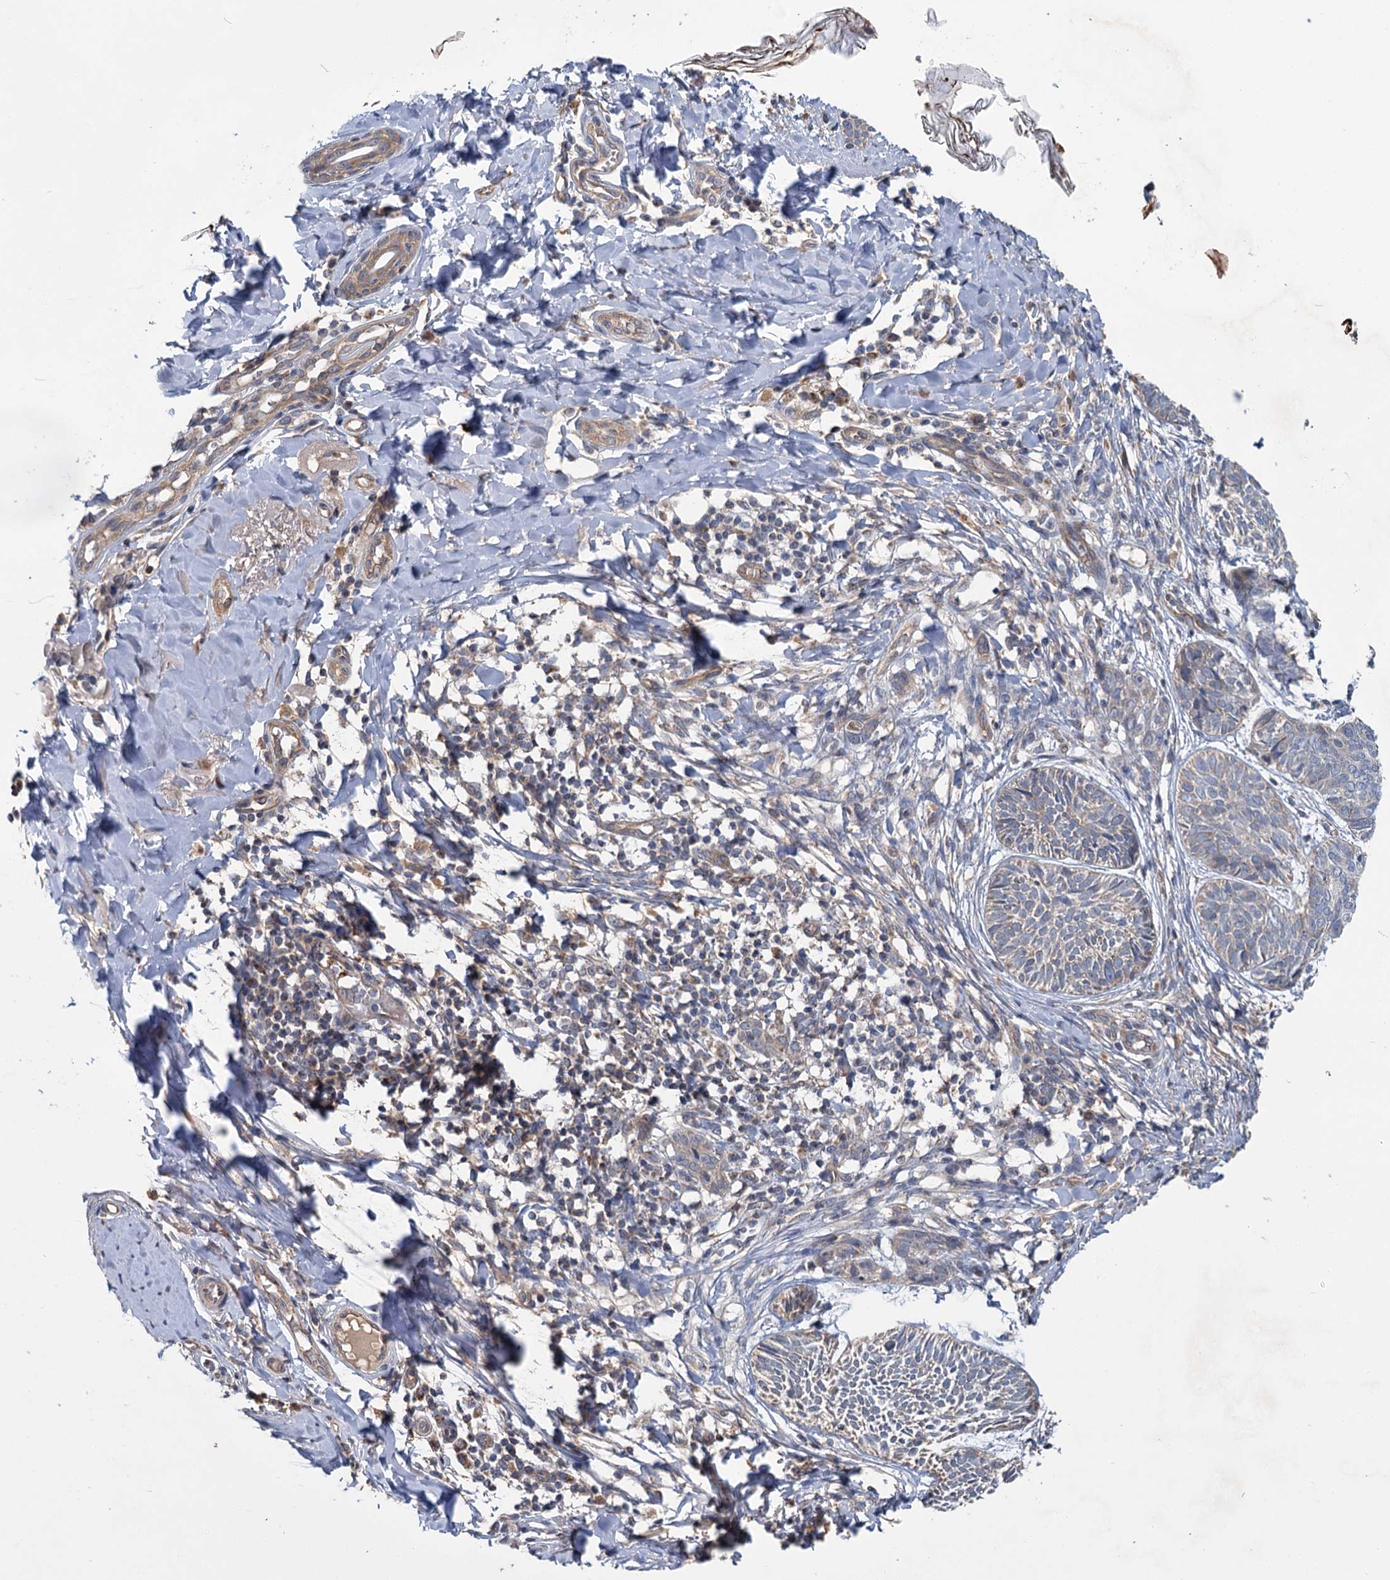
{"staining": {"intensity": "negative", "quantity": "none", "location": "none"}, "tissue": "skin cancer", "cell_type": "Tumor cells", "image_type": "cancer", "snomed": [{"axis": "morphology", "description": "Normal tissue, NOS"}, {"axis": "morphology", "description": "Basal cell carcinoma"}, {"axis": "topography", "description": "Skin"}], "caption": "Skin cancer was stained to show a protein in brown. There is no significant staining in tumor cells. (DAB (3,3'-diaminobenzidine) immunohistochemistry with hematoxylin counter stain).", "gene": "DYNC2H1", "patient": {"sex": "male", "age": 66}}